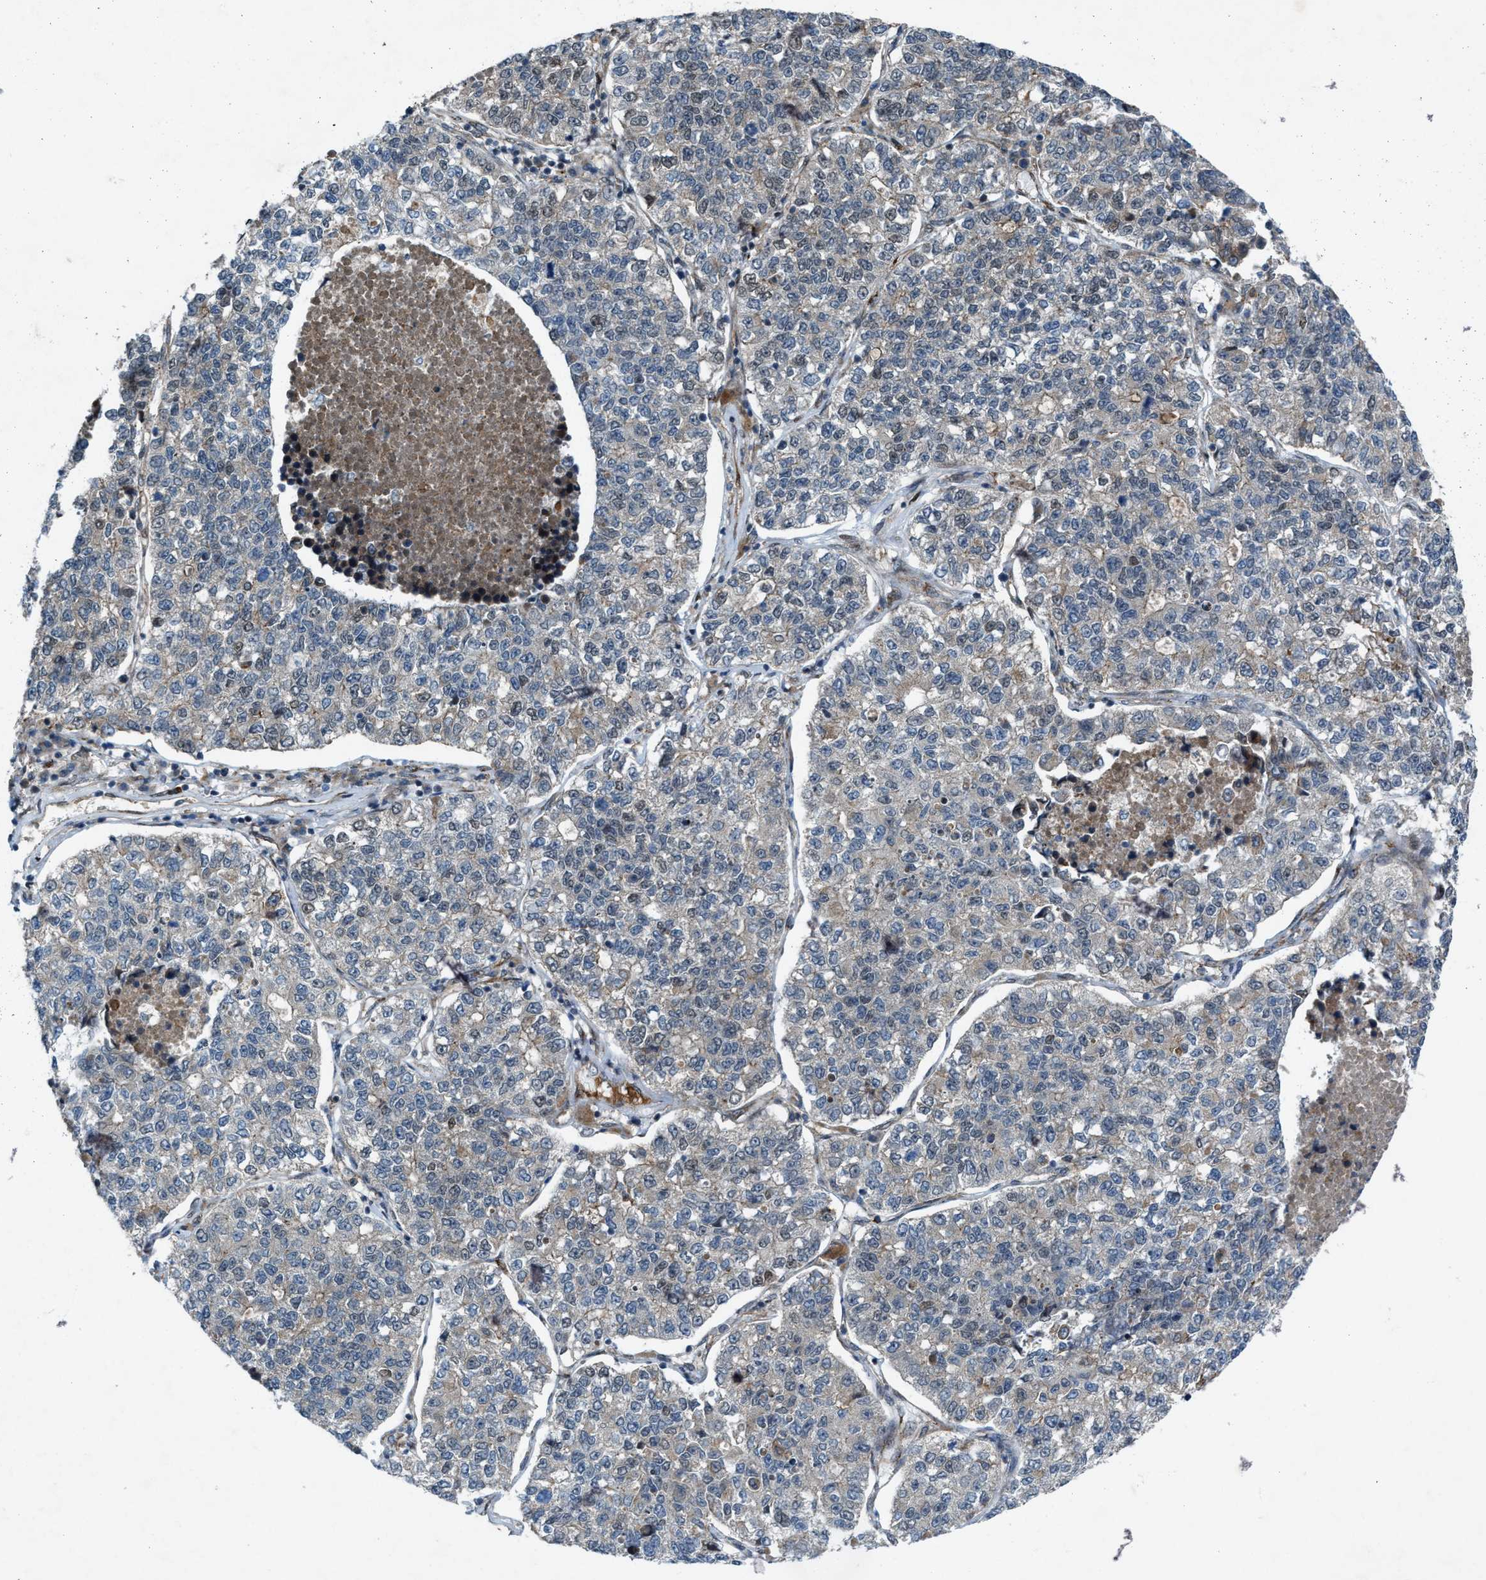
{"staining": {"intensity": "weak", "quantity": "<25%", "location": "cytoplasmic/membranous"}, "tissue": "lung cancer", "cell_type": "Tumor cells", "image_type": "cancer", "snomed": [{"axis": "morphology", "description": "Adenocarcinoma, NOS"}, {"axis": "topography", "description": "Lung"}], "caption": "High power microscopy micrograph of an IHC photomicrograph of lung adenocarcinoma, revealing no significant expression in tumor cells. (DAB (3,3'-diaminobenzidine) immunohistochemistry with hematoxylin counter stain).", "gene": "URGCP", "patient": {"sex": "male", "age": 49}}